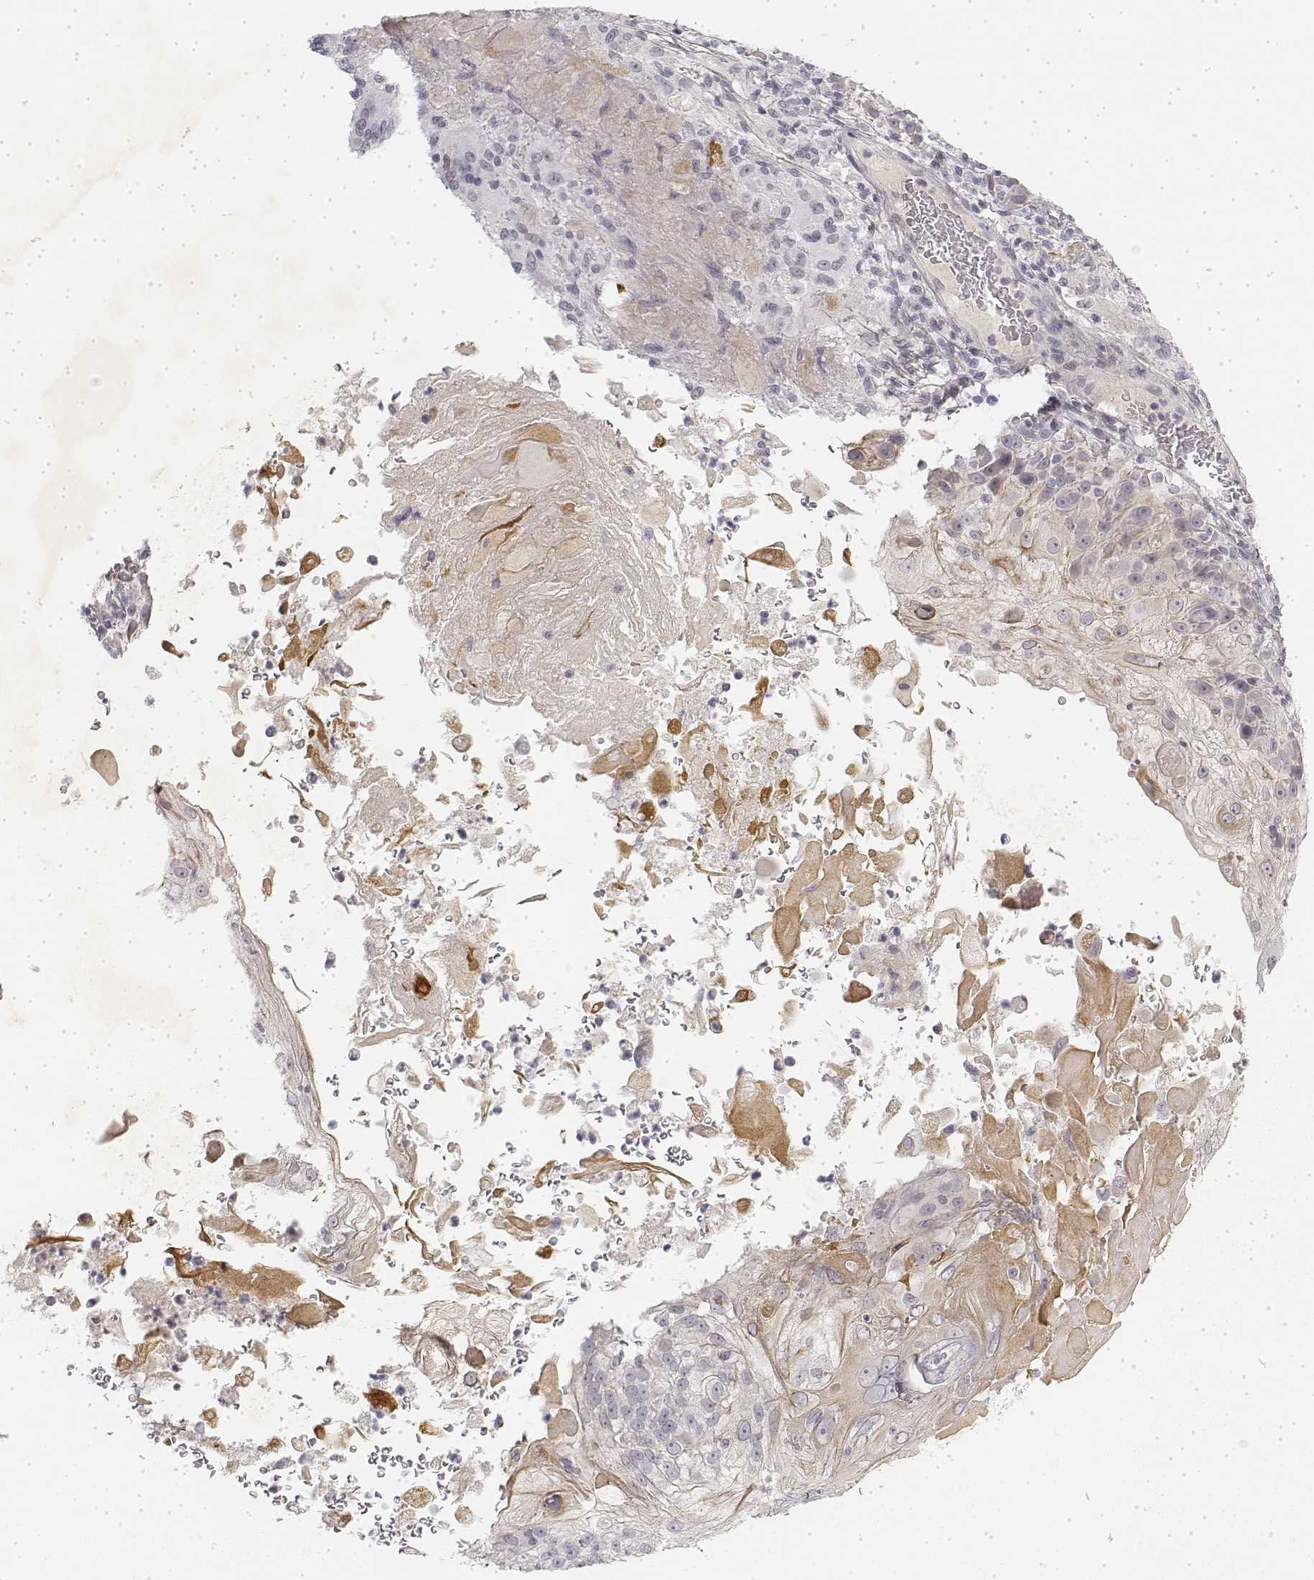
{"staining": {"intensity": "negative", "quantity": "none", "location": "none"}, "tissue": "skin cancer", "cell_type": "Tumor cells", "image_type": "cancer", "snomed": [{"axis": "morphology", "description": "Normal tissue, NOS"}, {"axis": "morphology", "description": "Squamous cell carcinoma, NOS"}, {"axis": "topography", "description": "Skin"}], "caption": "An immunohistochemistry (IHC) micrograph of skin squamous cell carcinoma is shown. There is no staining in tumor cells of skin squamous cell carcinoma.", "gene": "KRT84", "patient": {"sex": "female", "age": 83}}